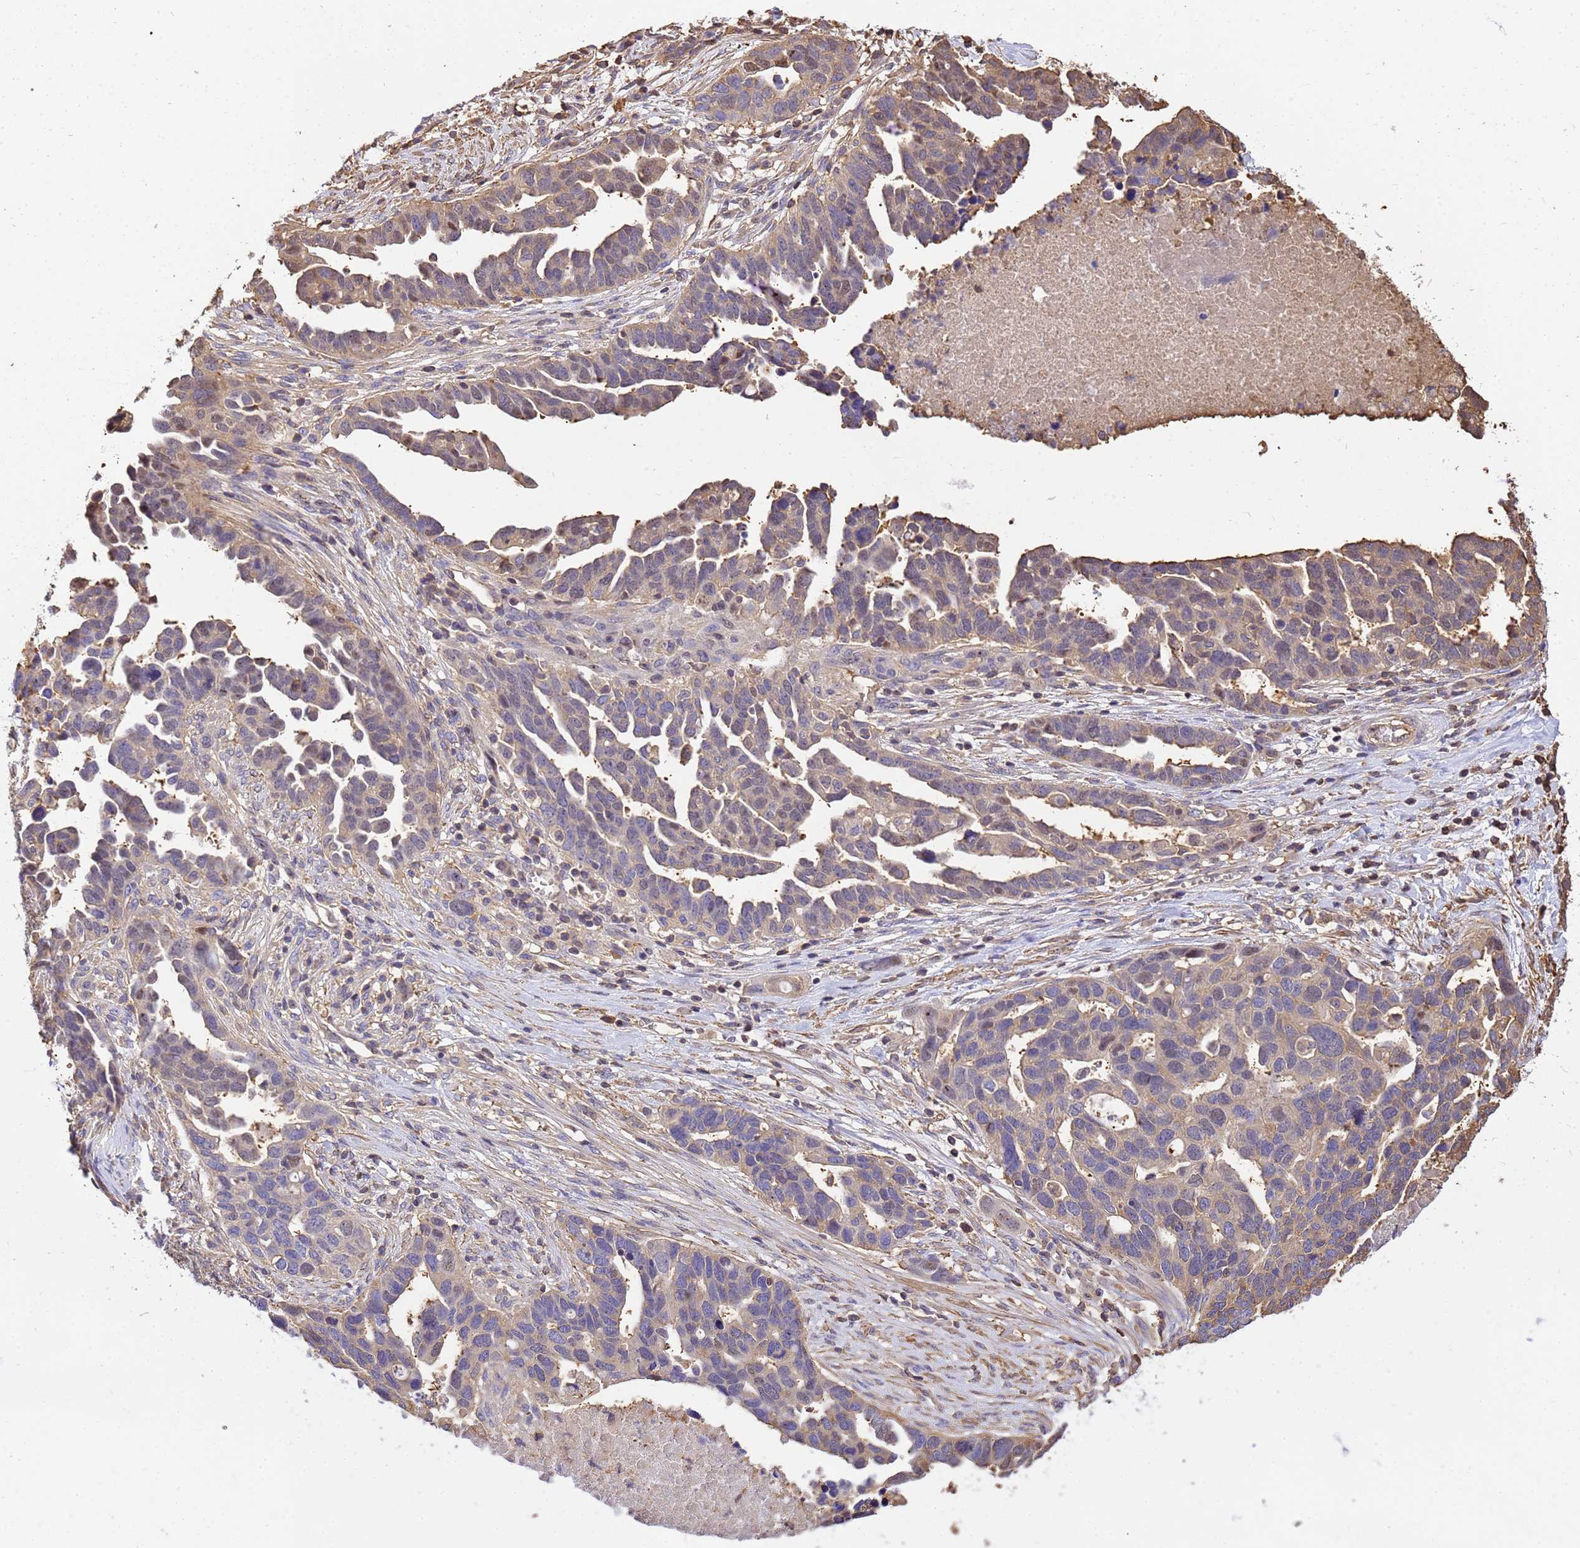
{"staining": {"intensity": "weak", "quantity": "<25%", "location": "cytoplasmic/membranous,nuclear"}, "tissue": "ovarian cancer", "cell_type": "Tumor cells", "image_type": "cancer", "snomed": [{"axis": "morphology", "description": "Cystadenocarcinoma, serous, NOS"}, {"axis": "topography", "description": "Ovary"}], "caption": "A photomicrograph of human serous cystadenocarcinoma (ovarian) is negative for staining in tumor cells.", "gene": "WDR64", "patient": {"sex": "female", "age": 54}}